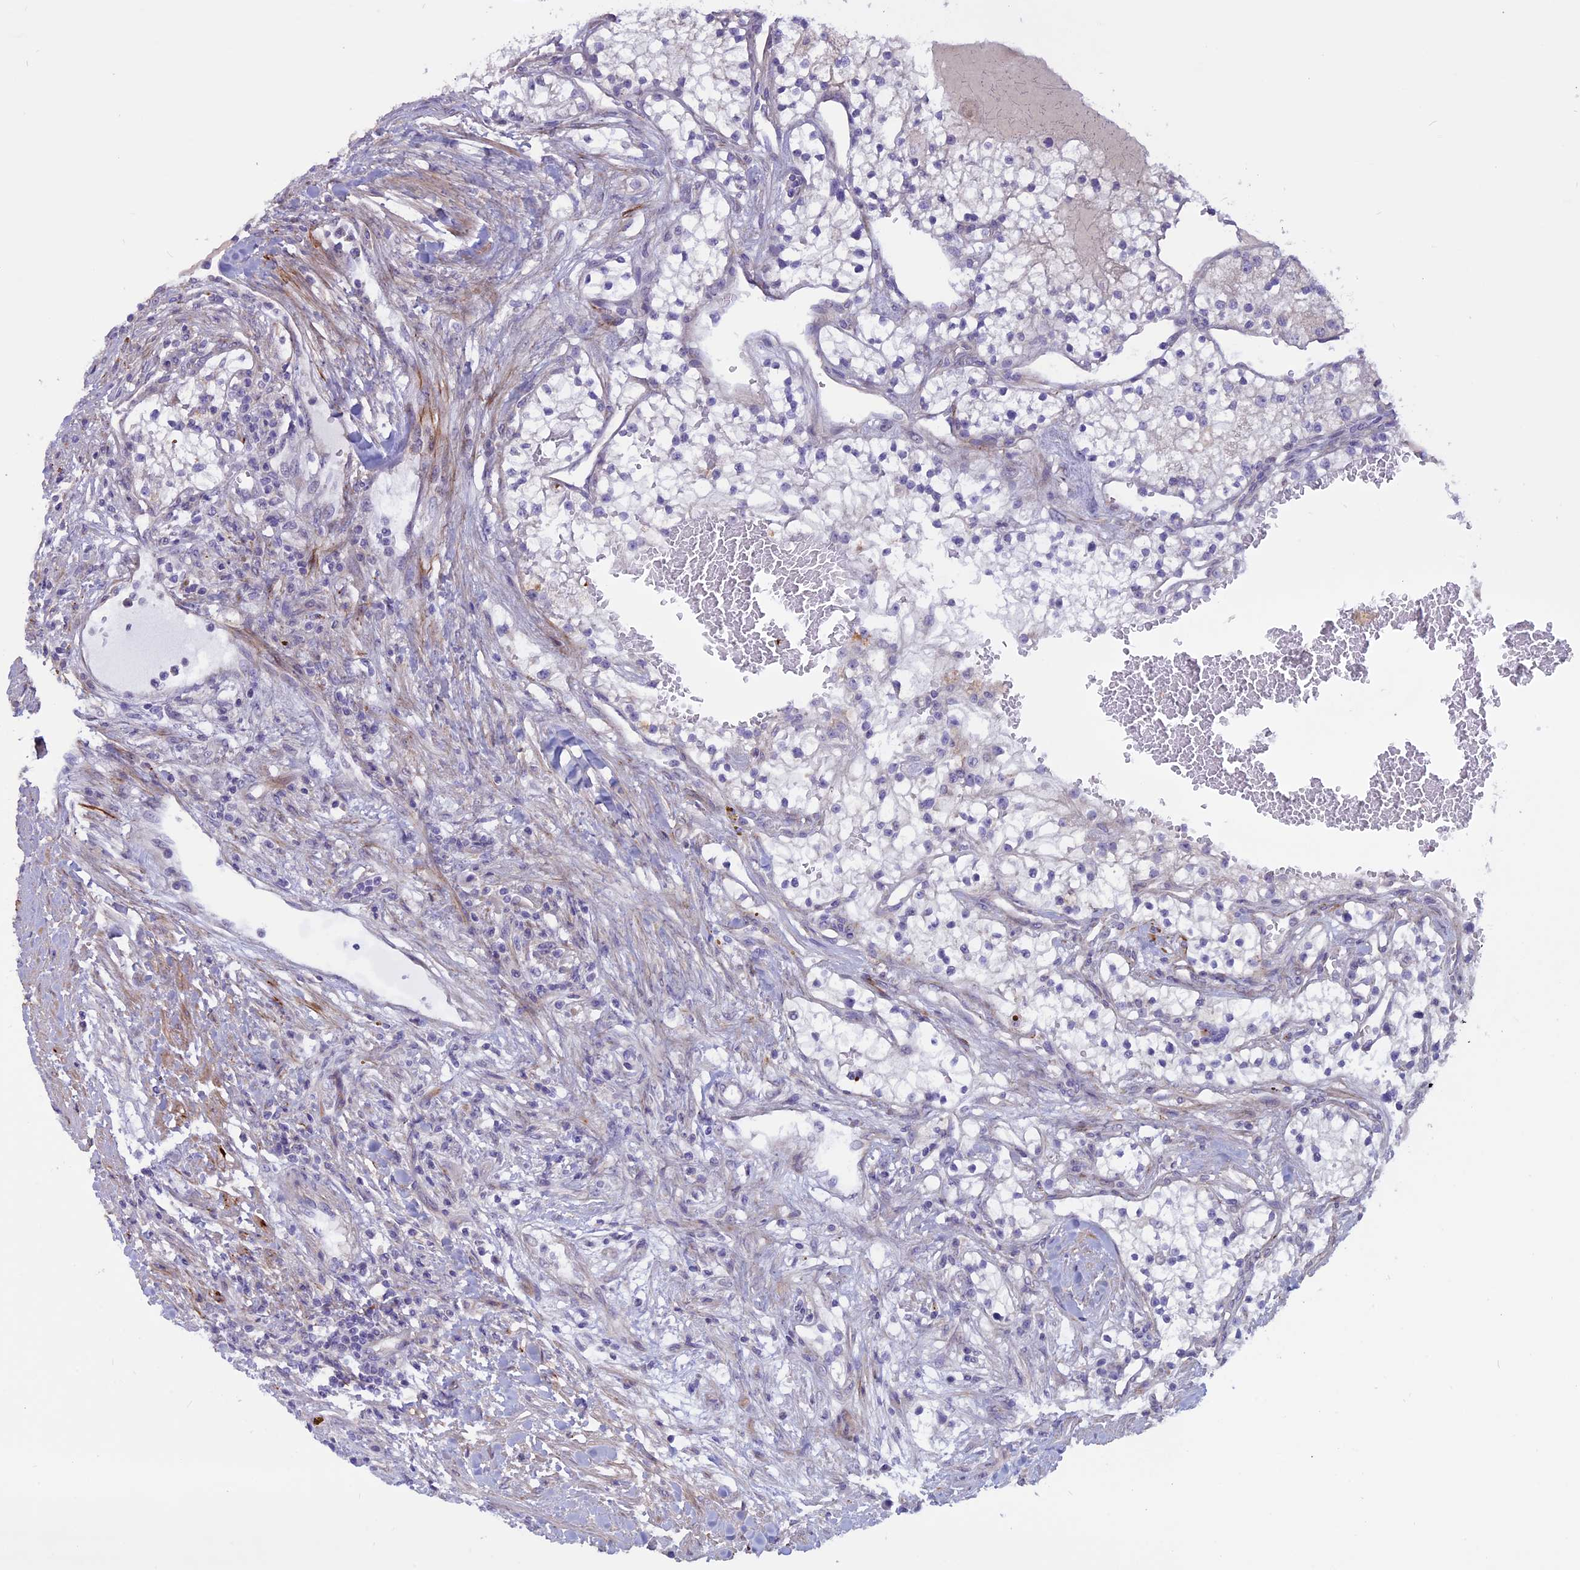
{"staining": {"intensity": "negative", "quantity": "none", "location": "none"}, "tissue": "renal cancer", "cell_type": "Tumor cells", "image_type": "cancer", "snomed": [{"axis": "morphology", "description": "Normal tissue, NOS"}, {"axis": "morphology", "description": "Adenocarcinoma, NOS"}, {"axis": "topography", "description": "Kidney"}], "caption": "There is no significant staining in tumor cells of renal cancer (adenocarcinoma). (Immunohistochemistry, brightfield microscopy, high magnification).", "gene": "SPHKAP", "patient": {"sex": "male", "age": 68}}